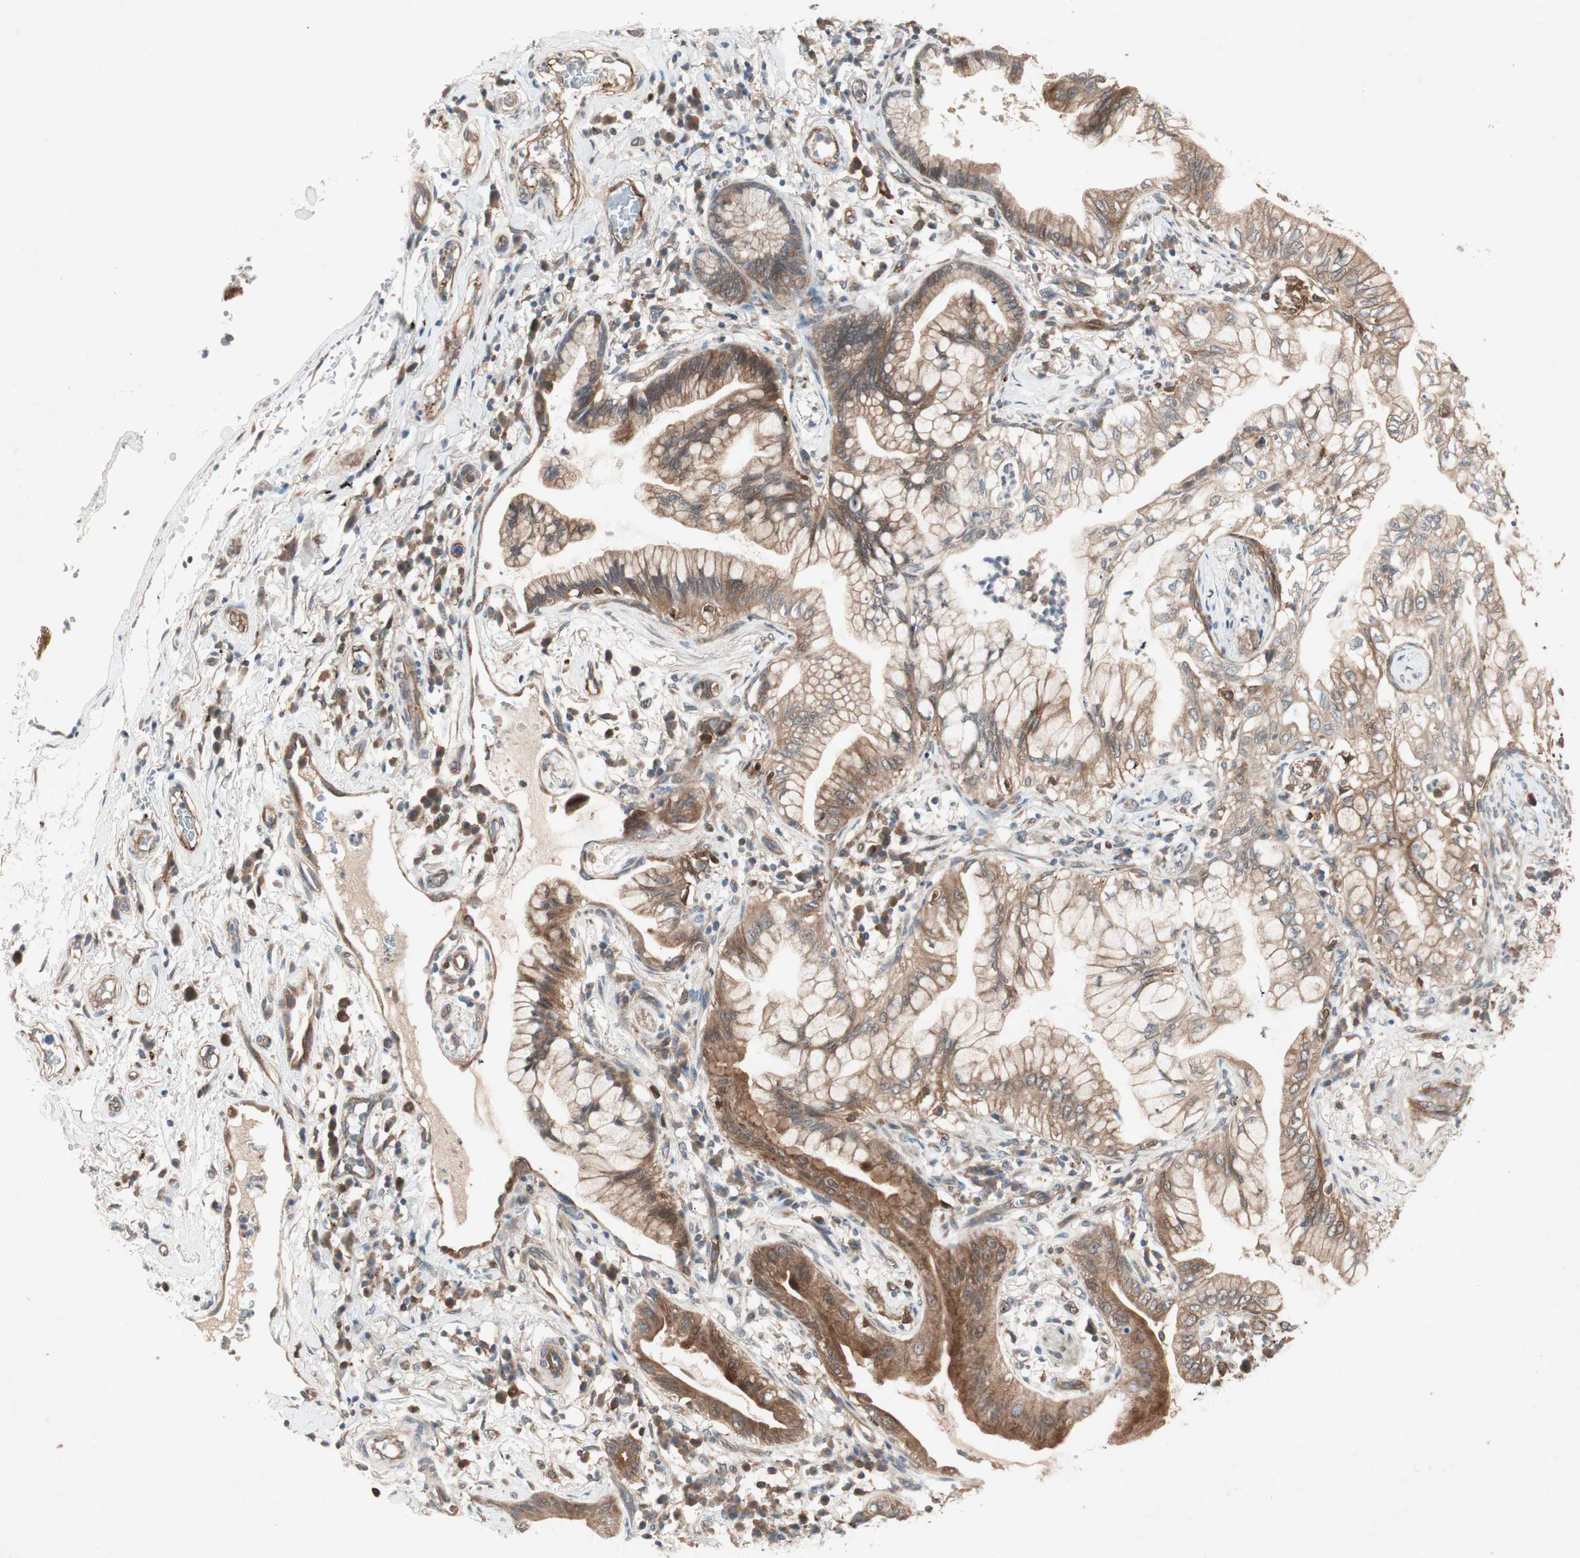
{"staining": {"intensity": "moderate", "quantity": "25%-75%", "location": "cytoplasmic/membranous"}, "tissue": "lung cancer", "cell_type": "Tumor cells", "image_type": "cancer", "snomed": [{"axis": "morphology", "description": "Adenocarcinoma, NOS"}, {"axis": "topography", "description": "Lung"}], "caption": "Protein staining of adenocarcinoma (lung) tissue reveals moderate cytoplasmic/membranous staining in approximately 25%-75% of tumor cells.", "gene": "SDSL", "patient": {"sex": "female", "age": 70}}